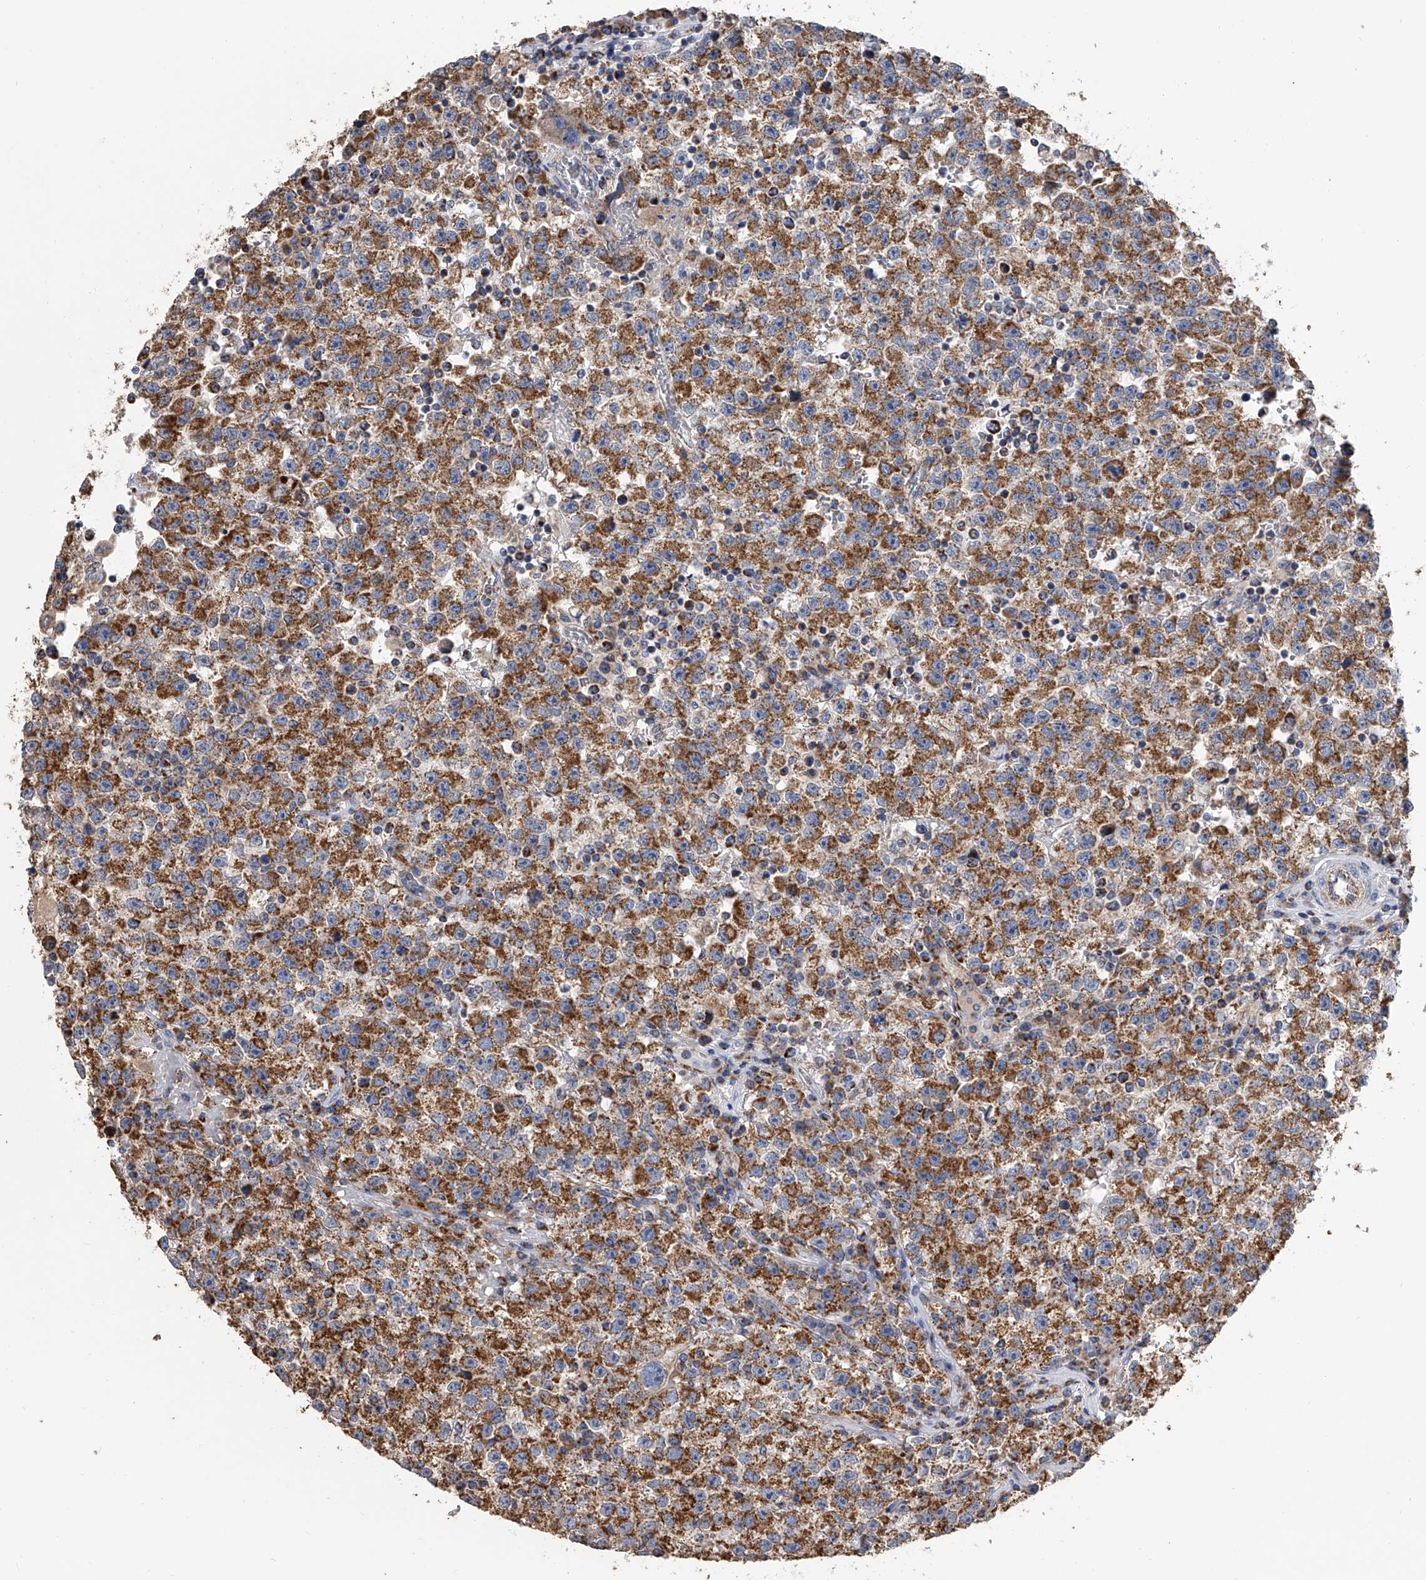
{"staining": {"intensity": "moderate", "quantity": ">75%", "location": "cytoplasmic/membranous"}, "tissue": "testis cancer", "cell_type": "Tumor cells", "image_type": "cancer", "snomed": [{"axis": "morphology", "description": "Seminoma, NOS"}, {"axis": "topography", "description": "Testis"}], "caption": "Protein expression analysis of testis cancer exhibits moderate cytoplasmic/membranous staining in about >75% of tumor cells.", "gene": "MRPL28", "patient": {"sex": "male", "age": 22}}